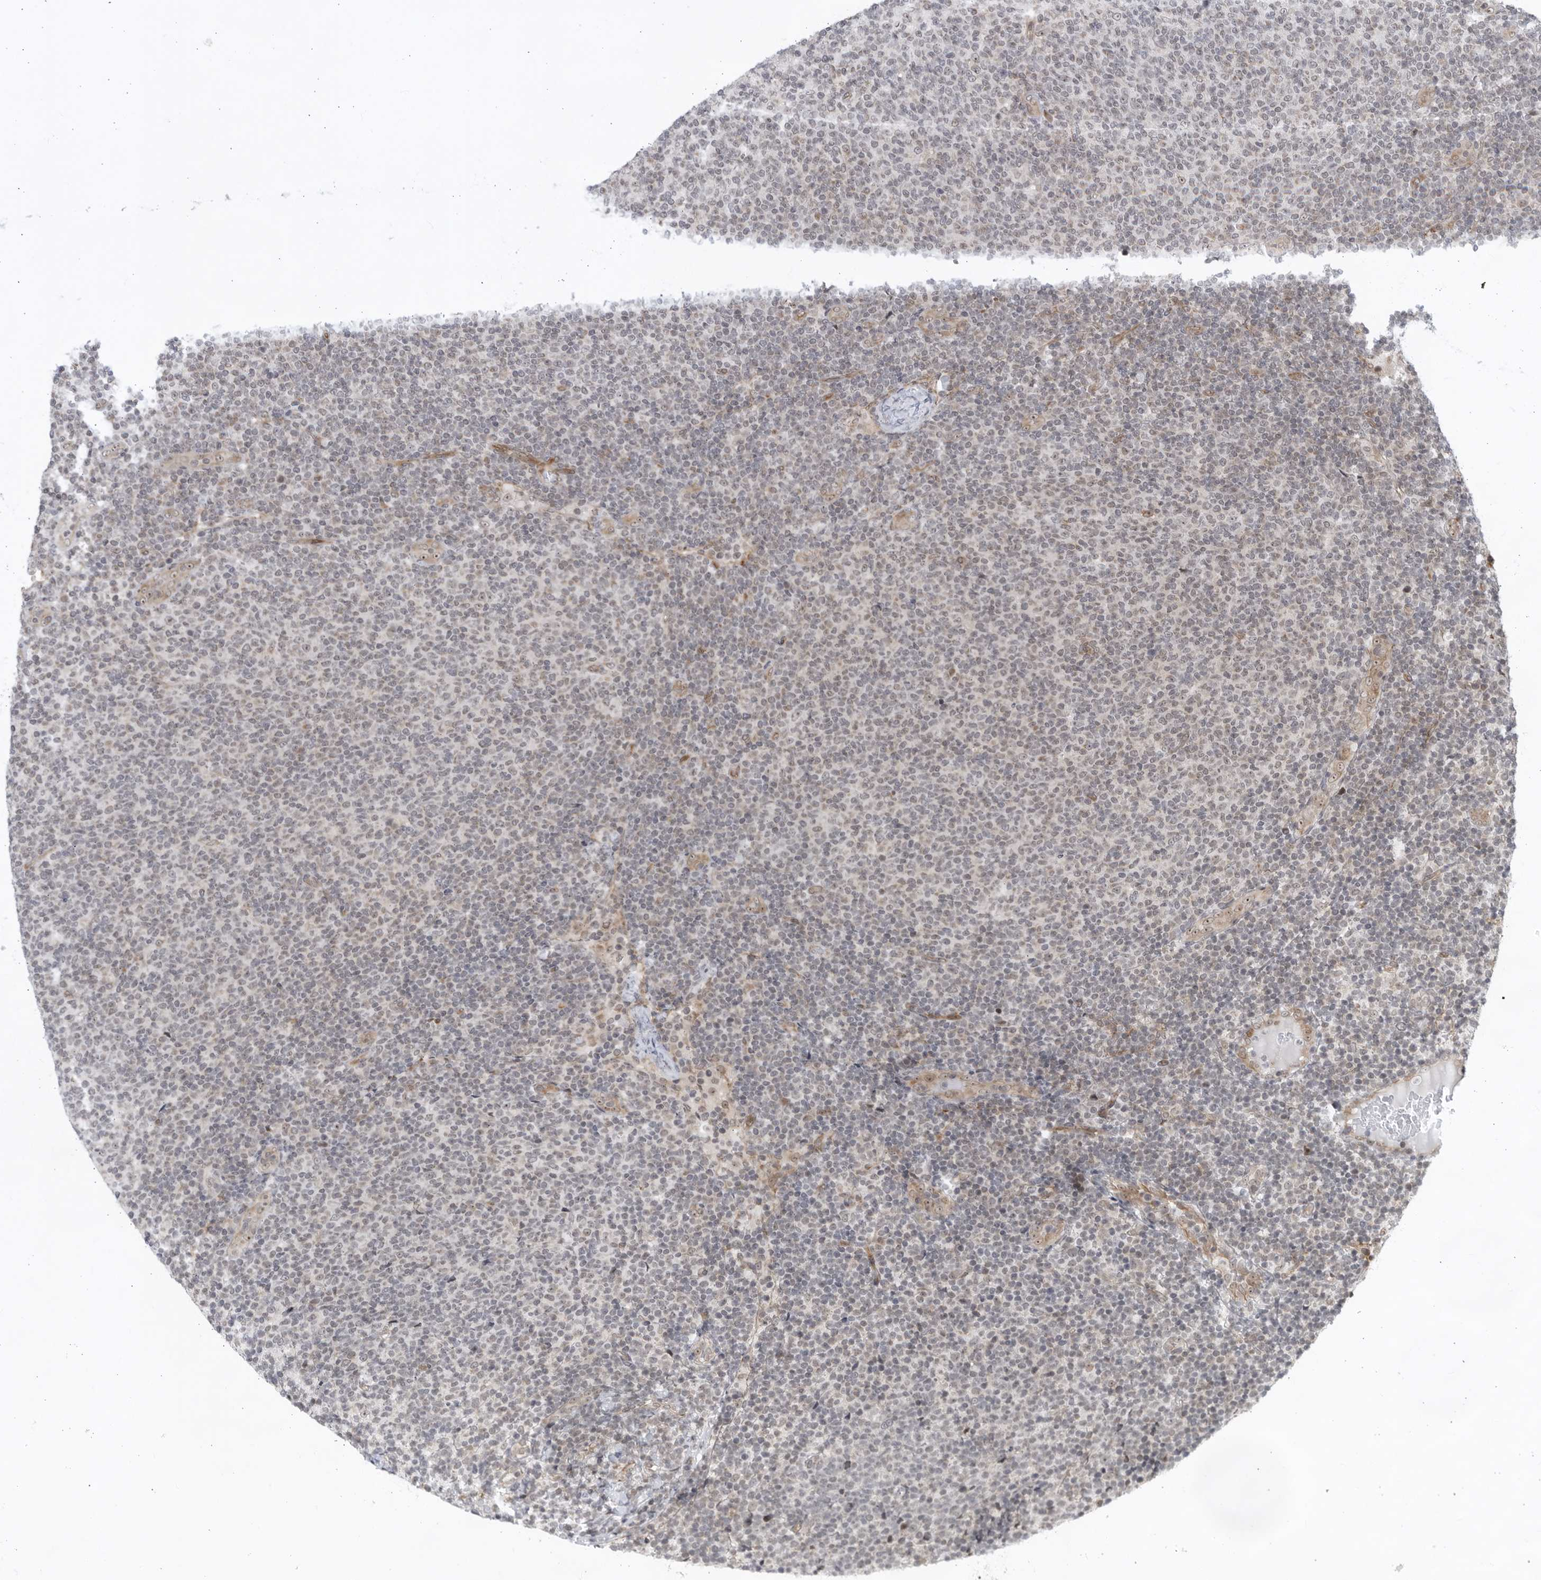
{"staining": {"intensity": "negative", "quantity": "none", "location": "none"}, "tissue": "lymphoma", "cell_type": "Tumor cells", "image_type": "cancer", "snomed": [{"axis": "morphology", "description": "Malignant lymphoma, non-Hodgkin's type, Low grade"}, {"axis": "topography", "description": "Lymph node"}], "caption": "Immunohistochemical staining of lymphoma shows no significant positivity in tumor cells. (Stains: DAB (3,3'-diaminobenzidine) immunohistochemistry (IHC) with hematoxylin counter stain, Microscopy: brightfield microscopy at high magnification).", "gene": "ITGB3BP", "patient": {"sex": "male", "age": 66}}